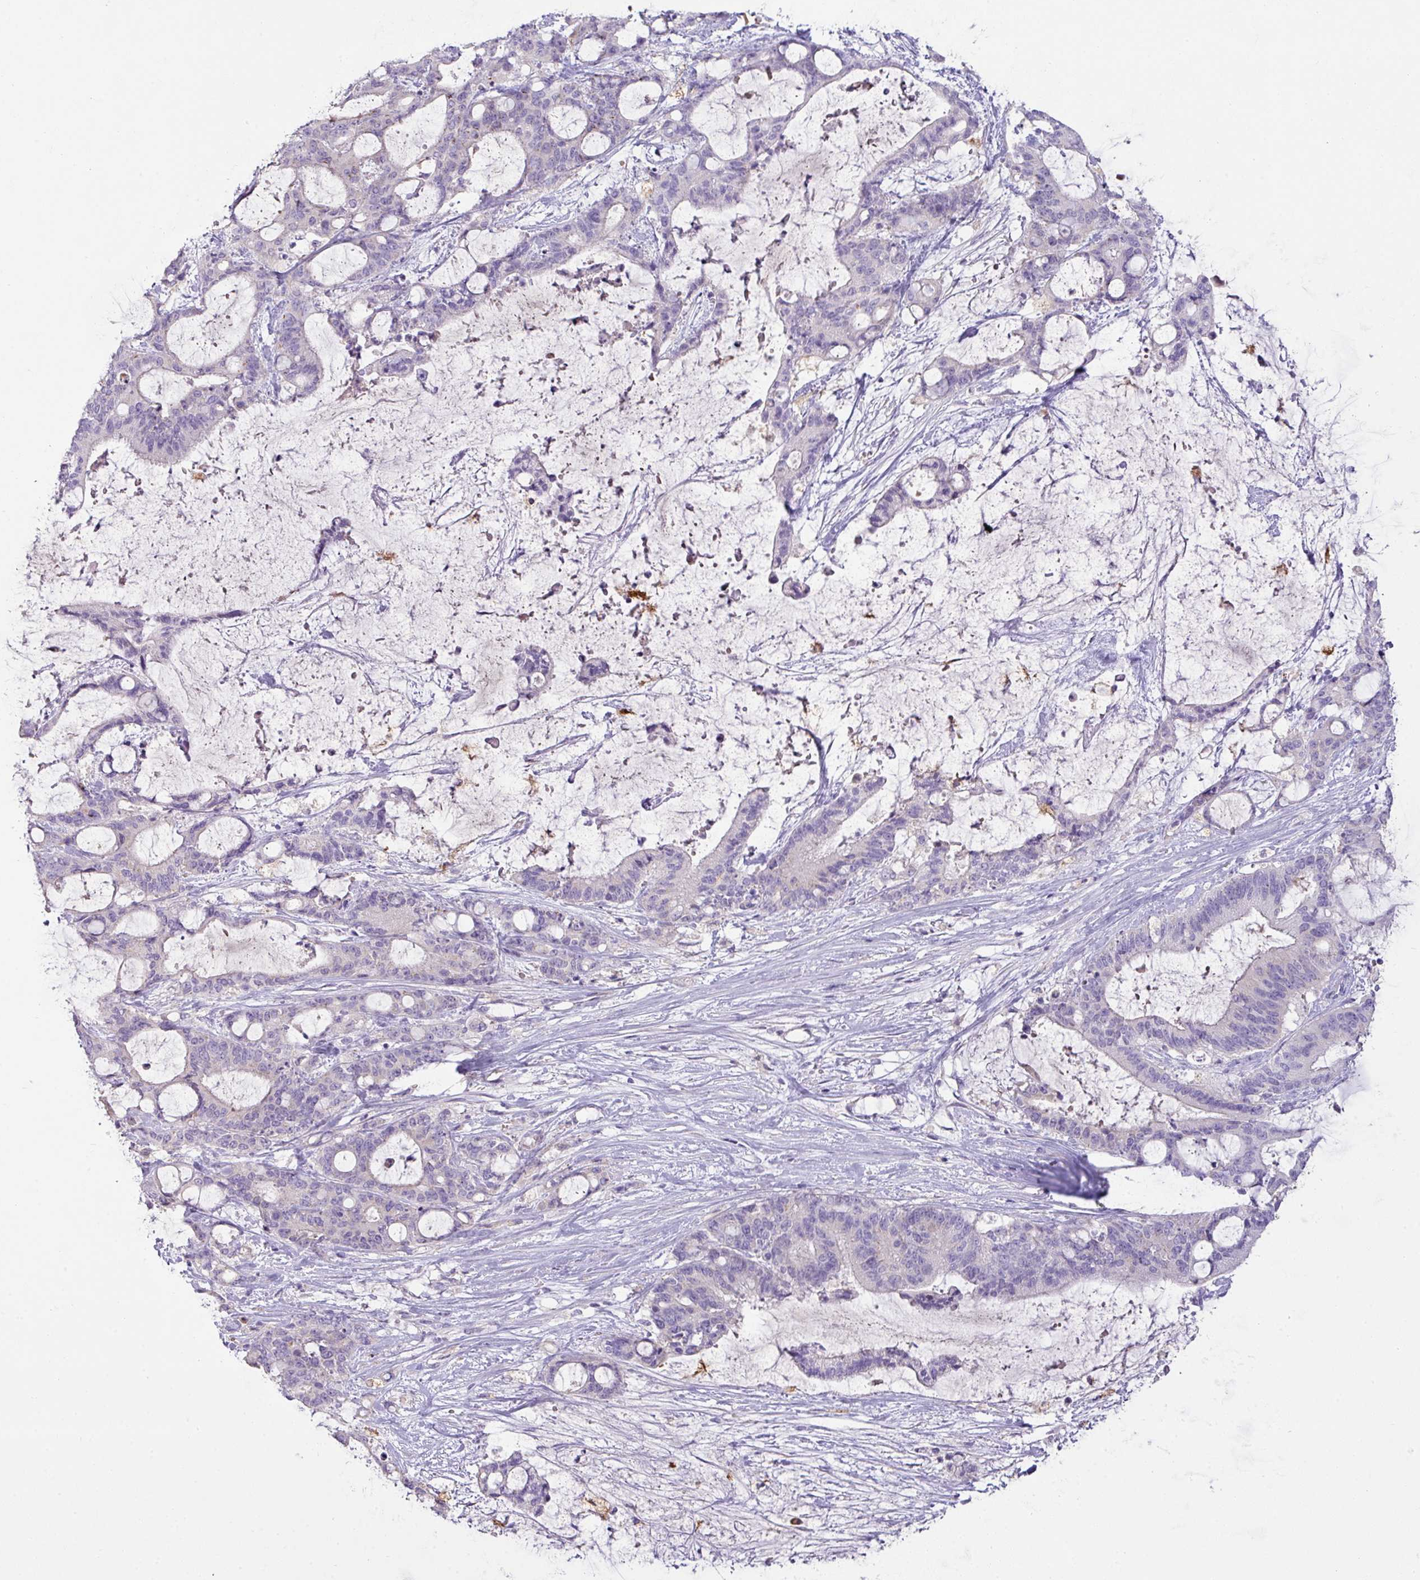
{"staining": {"intensity": "negative", "quantity": "none", "location": "none"}, "tissue": "liver cancer", "cell_type": "Tumor cells", "image_type": "cancer", "snomed": [{"axis": "morphology", "description": "Normal tissue, NOS"}, {"axis": "morphology", "description": "Cholangiocarcinoma"}, {"axis": "topography", "description": "Liver"}, {"axis": "topography", "description": "Peripheral nerve tissue"}], "caption": "A high-resolution photomicrograph shows IHC staining of liver cholangiocarcinoma, which reveals no significant positivity in tumor cells. Nuclei are stained in blue.", "gene": "OR6C6", "patient": {"sex": "female", "age": 73}}